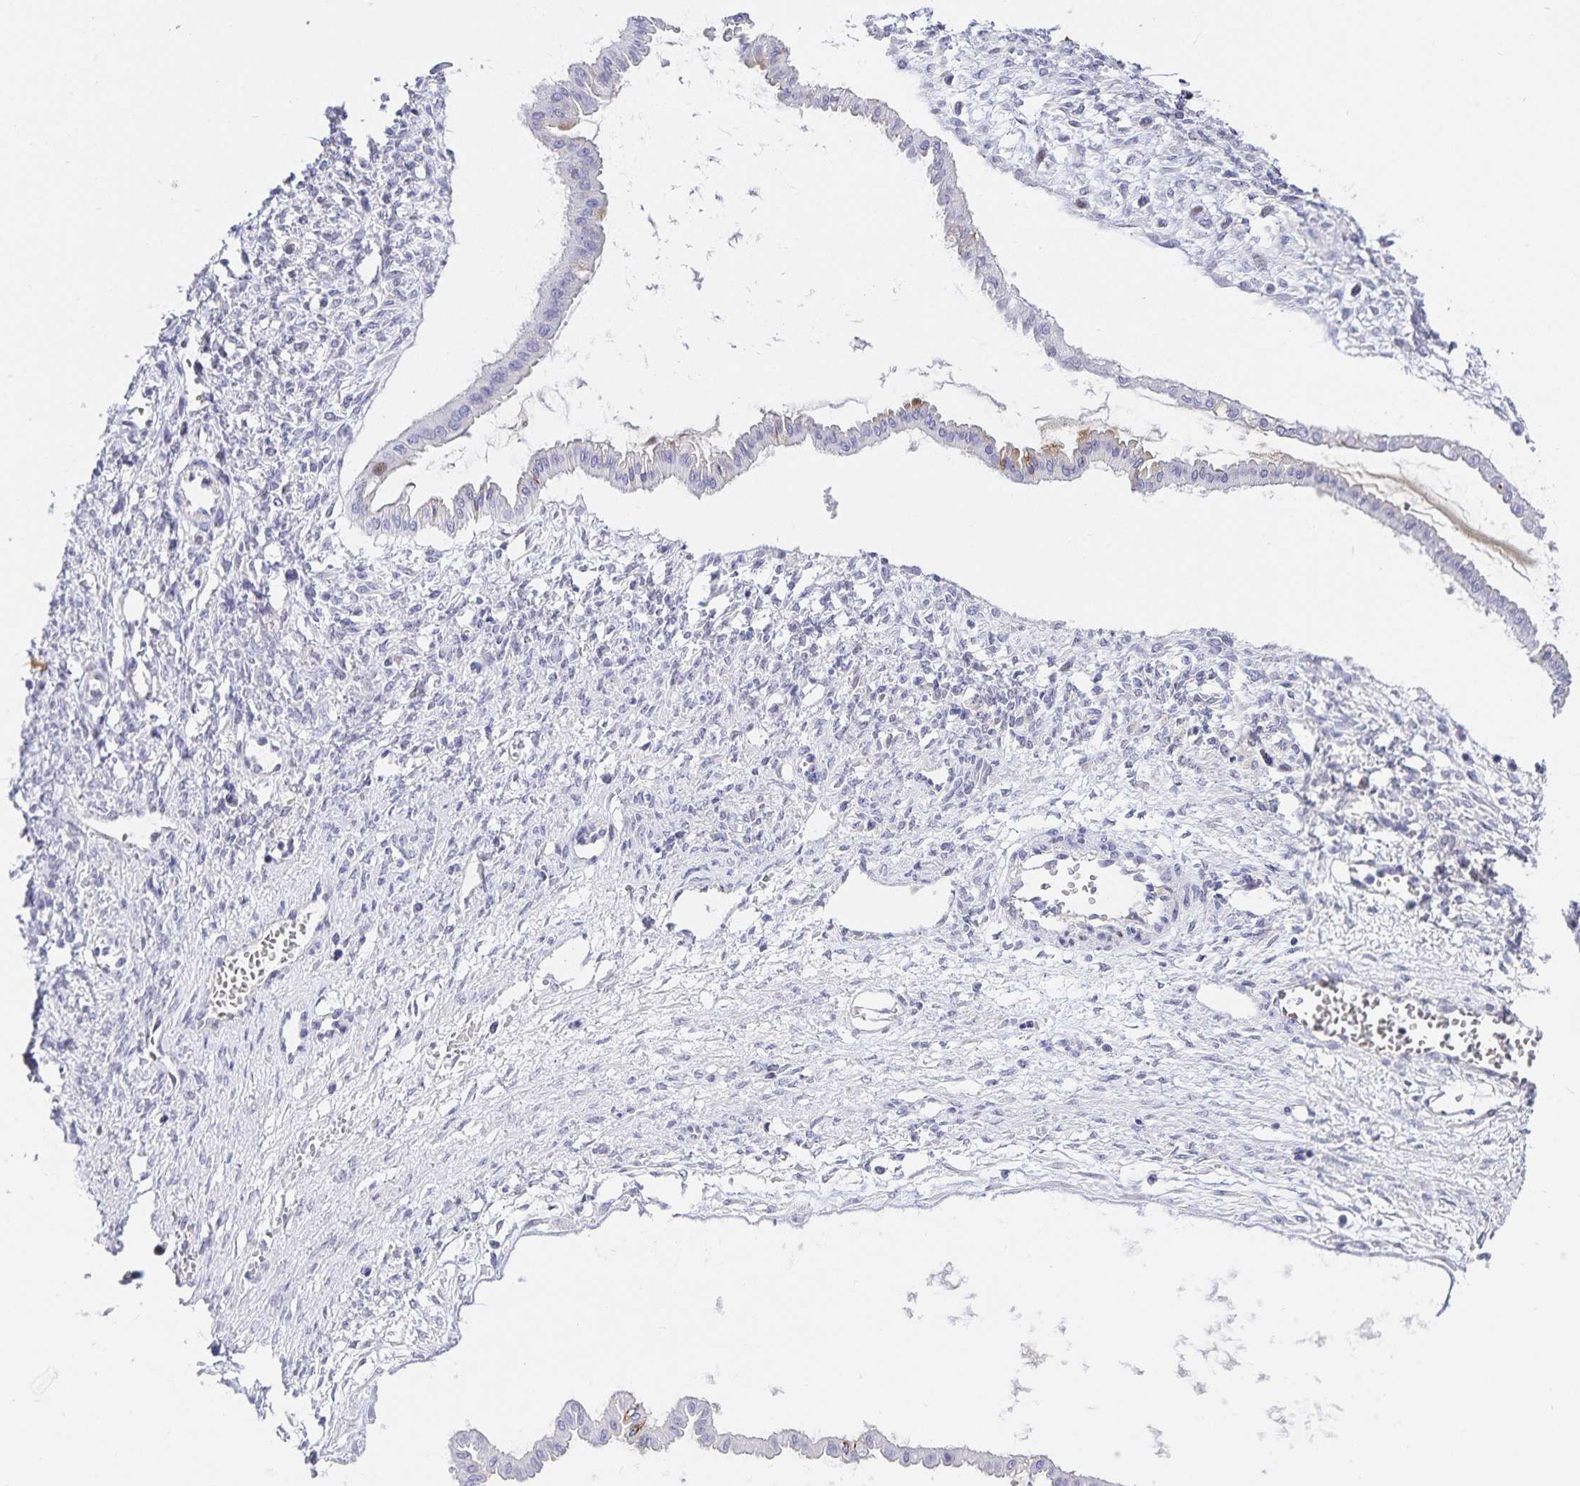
{"staining": {"intensity": "negative", "quantity": "none", "location": "none"}, "tissue": "ovarian cancer", "cell_type": "Tumor cells", "image_type": "cancer", "snomed": [{"axis": "morphology", "description": "Cystadenocarcinoma, mucinous, NOS"}, {"axis": "topography", "description": "Ovary"}], "caption": "A micrograph of ovarian cancer stained for a protein displays no brown staining in tumor cells.", "gene": "KBTBD13", "patient": {"sex": "female", "age": 73}}